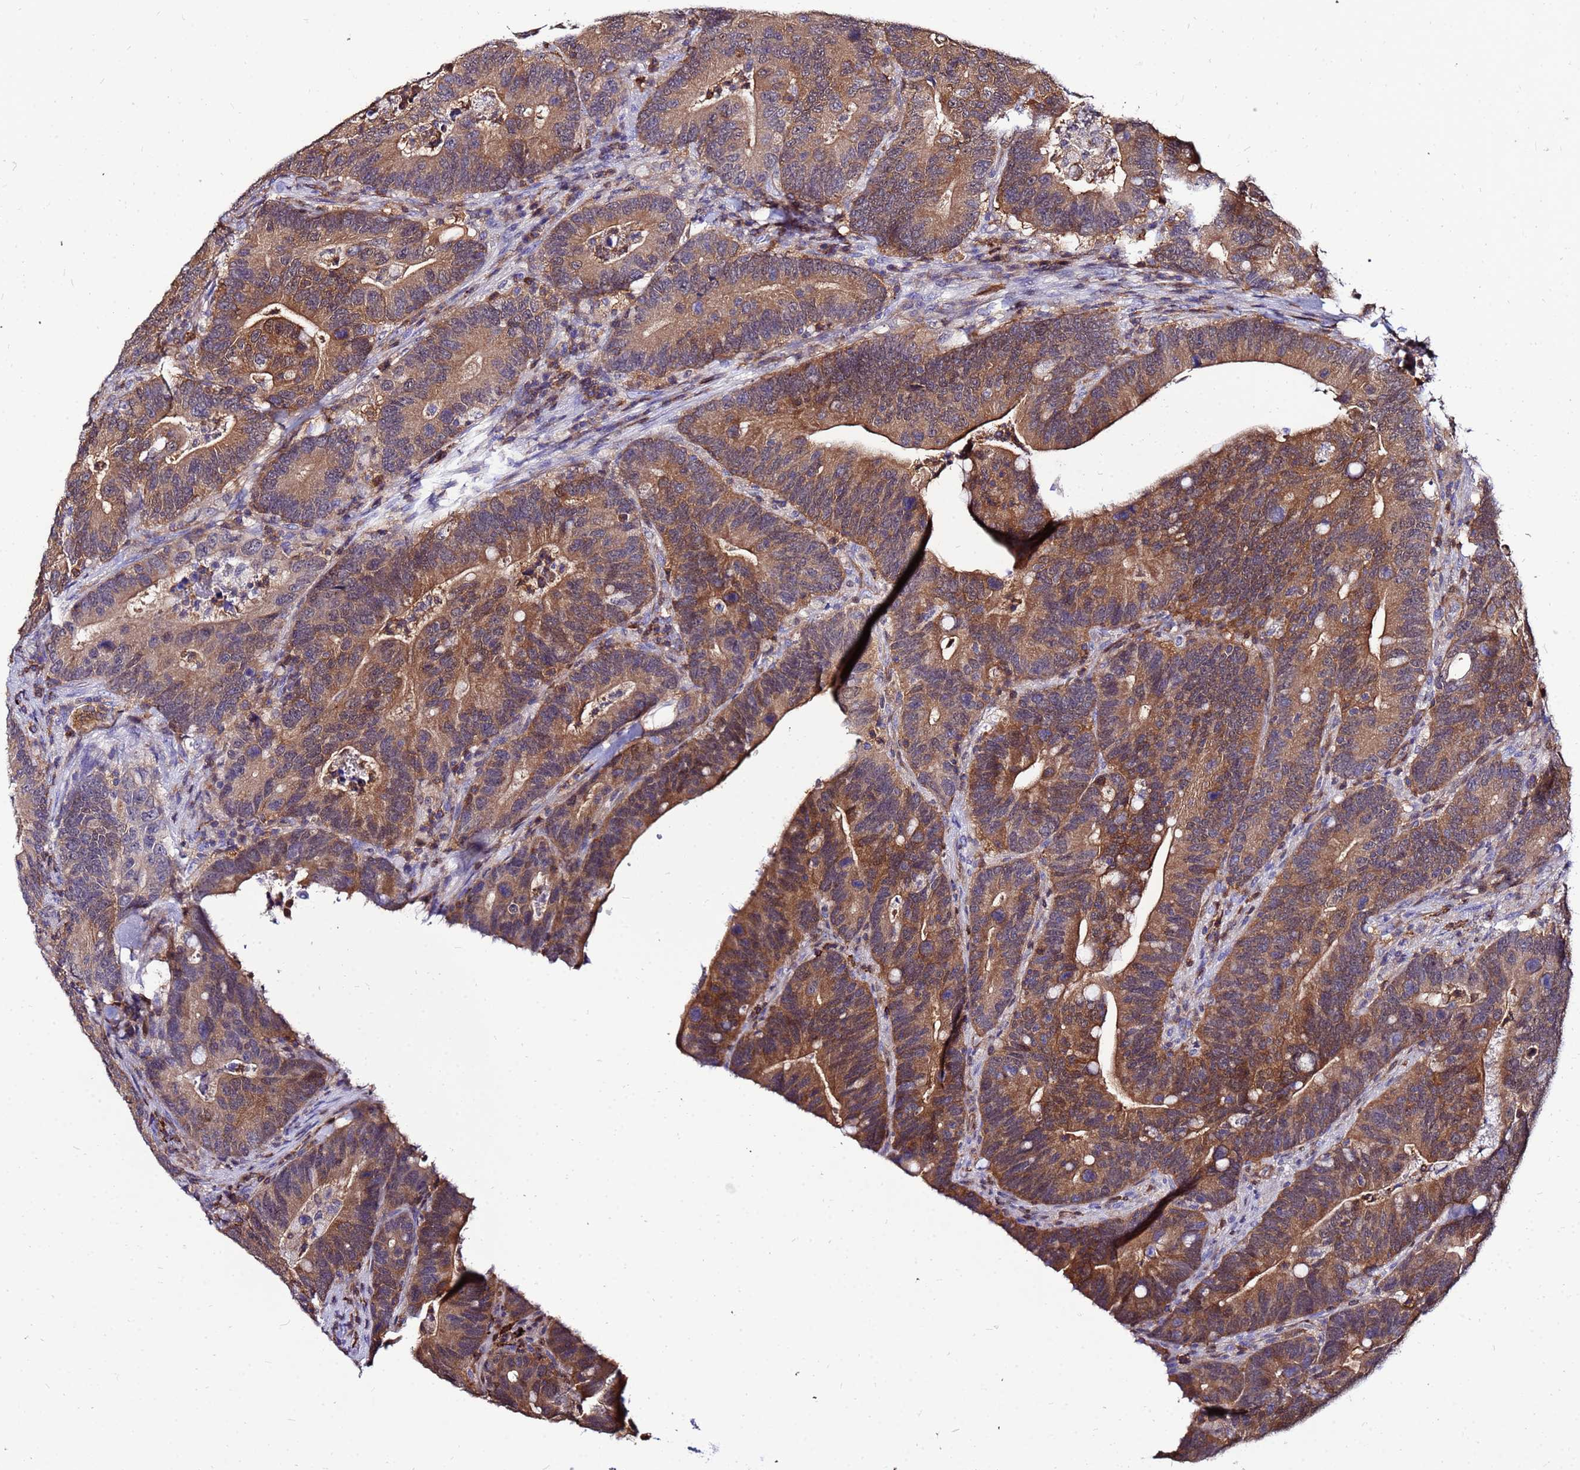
{"staining": {"intensity": "moderate", "quantity": ">75%", "location": "cytoplasmic/membranous"}, "tissue": "colorectal cancer", "cell_type": "Tumor cells", "image_type": "cancer", "snomed": [{"axis": "morphology", "description": "Adenocarcinoma, NOS"}, {"axis": "topography", "description": "Colon"}], "caption": "Immunohistochemistry (IHC) (DAB (3,3'-diaminobenzidine)) staining of adenocarcinoma (colorectal) demonstrates moderate cytoplasmic/membranous protein expression in about >75% of tumor cells. (DAB (3,3'-diaminobenzidine) = brown stain, brightfield microscopy at high magnification).", "gene": "DBNDD2", "patient": {"sex": "female", "age": 66}}